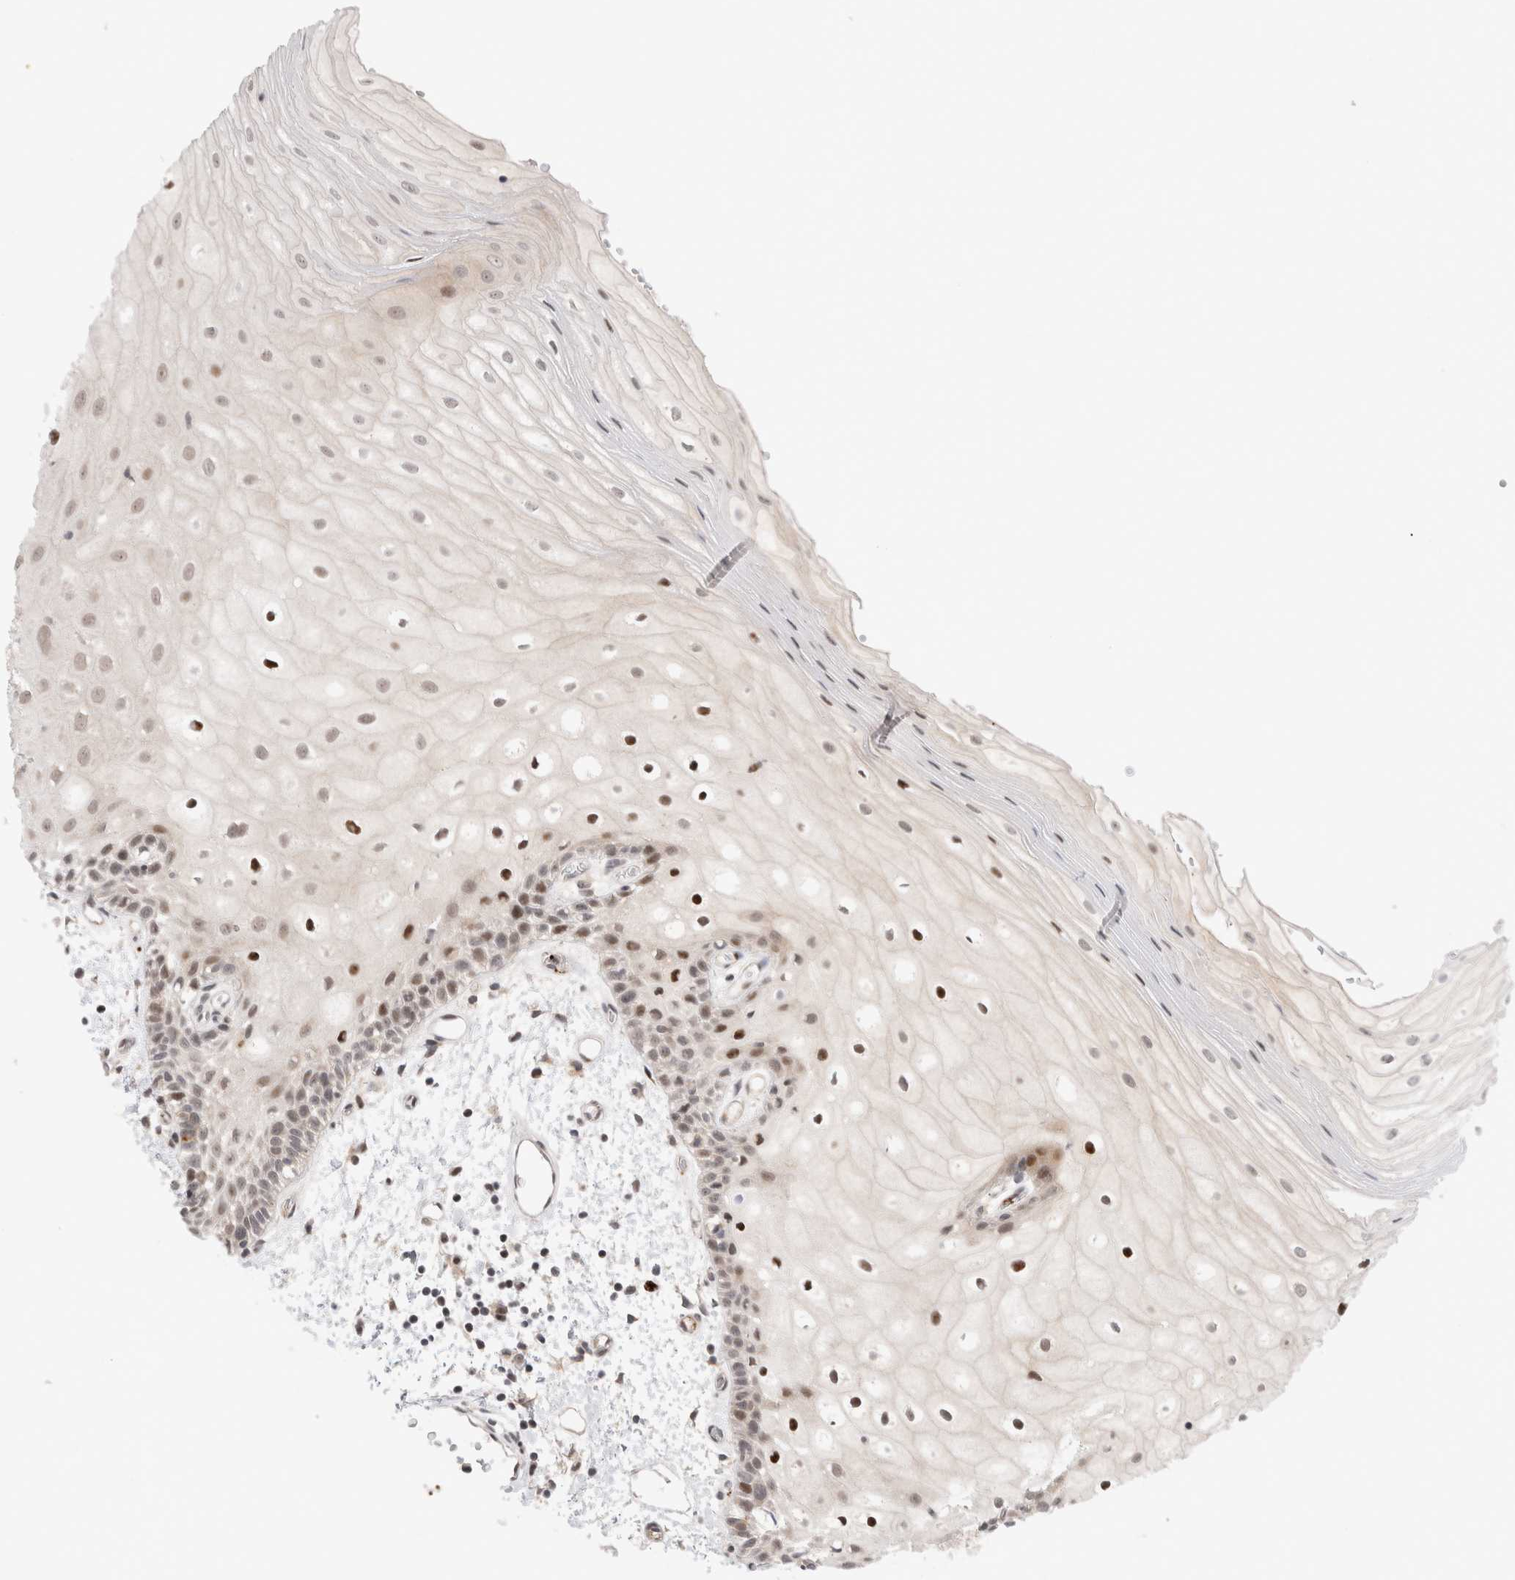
{"staining": {"intensity": "strong", "quantity": "<25%", "location": "nuclear"}, "tissue": "oral mucosa", "cell_type": "Squamous epithelial cells", "image_type": "normal", "snomed": [{"axis": "morphology", "description": "Normal tissue, NOS"}, {"axis": "topography", "description": "Oral tissue"}], "caption": "Protein expression analysis of normal oral mucosa reveals strong nuclear staining in approximately <25% of squamous epithelial cells.", "gene": "VPS28", "patient": {"sex": "male", "age": 52}}